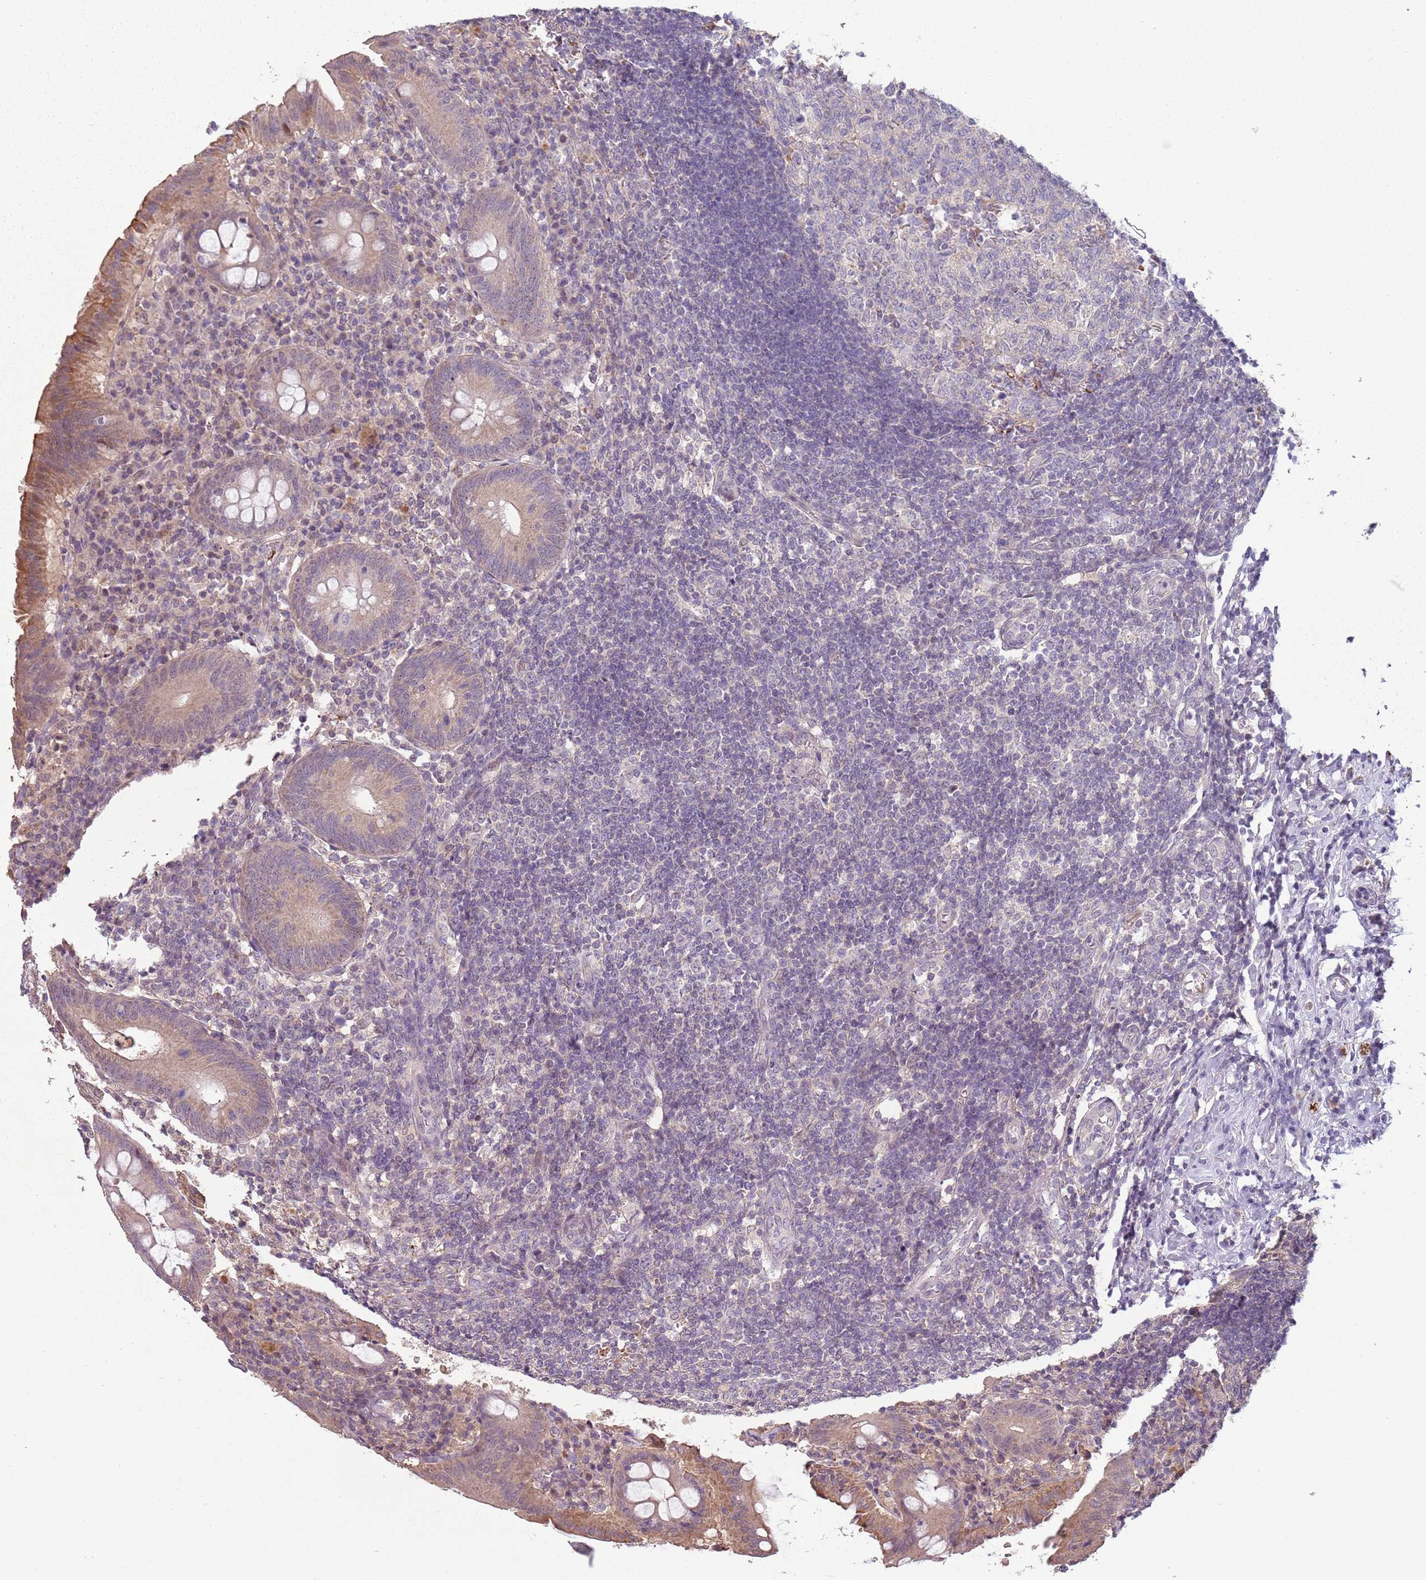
{"staining": {"intensity": "moderate", "quantity": "<25%", "location": "cytoplasmic/membranous"}, "tissue": "appendix", "cell_type": "Glandular cells", "image_type": "normal", "snomed": [{"axis": "morphology", "description": "Normal tissue, NOS"}, {"axis": "topography", "description": "Appendix"}], "caption": "Appendix stained with DAB (3,3'-diaminobenzidine) immunohistochemistry demonstrates low levels of moderate cytoplasmic/membranous expression in approximately <25% of glandular cells.", "gene": "TEKT4", "patient": {"sex": "female", "age": 54}}